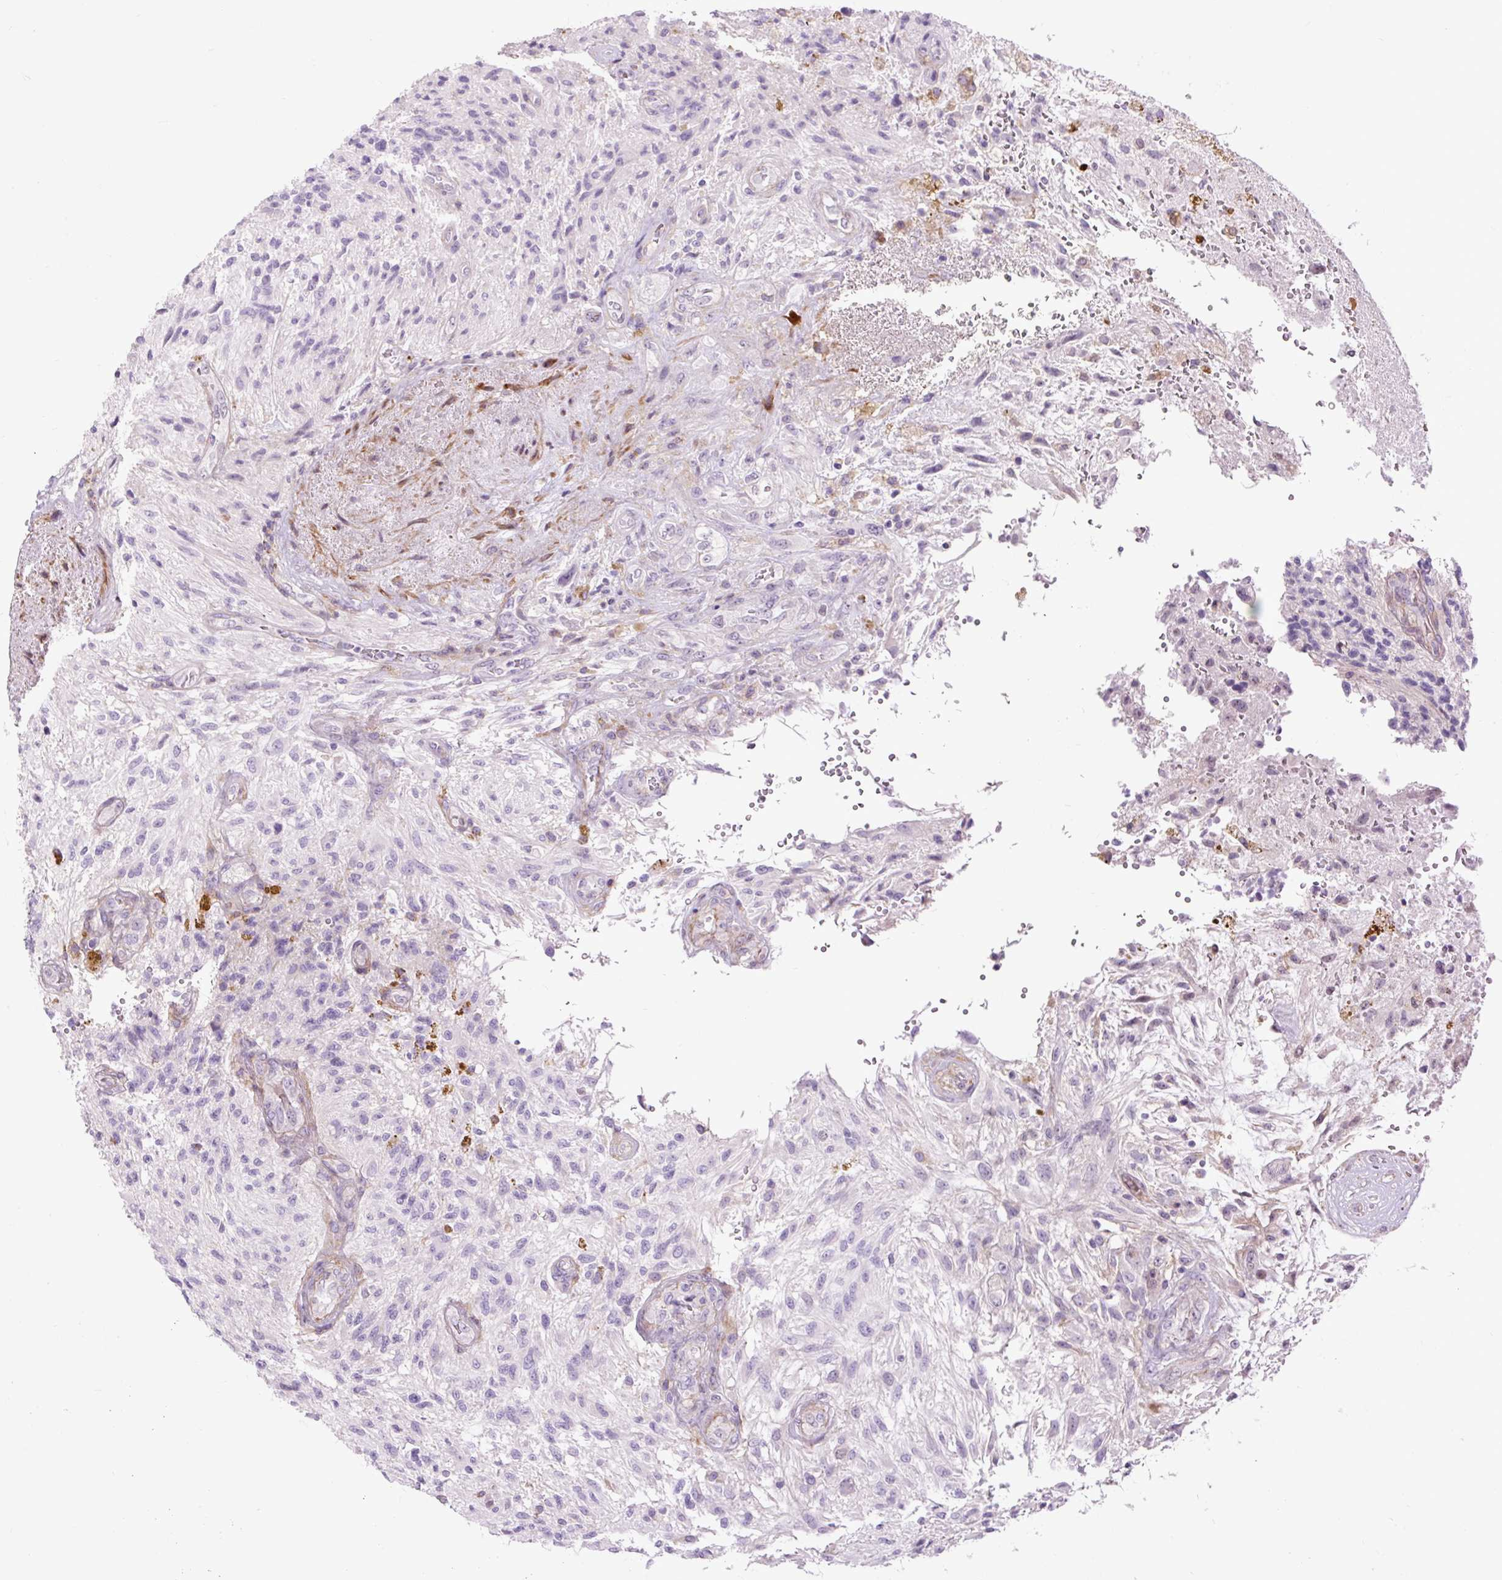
{"staining": {"intensity": "negative", "quantity": "none", "location": "none"}, "tissue": "glioma", "cell_type": "Tumor cells", "image_type": "cancer", "snomed": [{"axis": "morphology", "description": "Glioma, malignant, High grade"}, {"axis": "topography", "description": "Brain"}], "caption": "This is a image of immunohistochemistry (IHC) staining of glioma, which shows no positivity in tumor cells.", "gene": "ZNF197", "patient": {"sex": "male", "age": 56}}